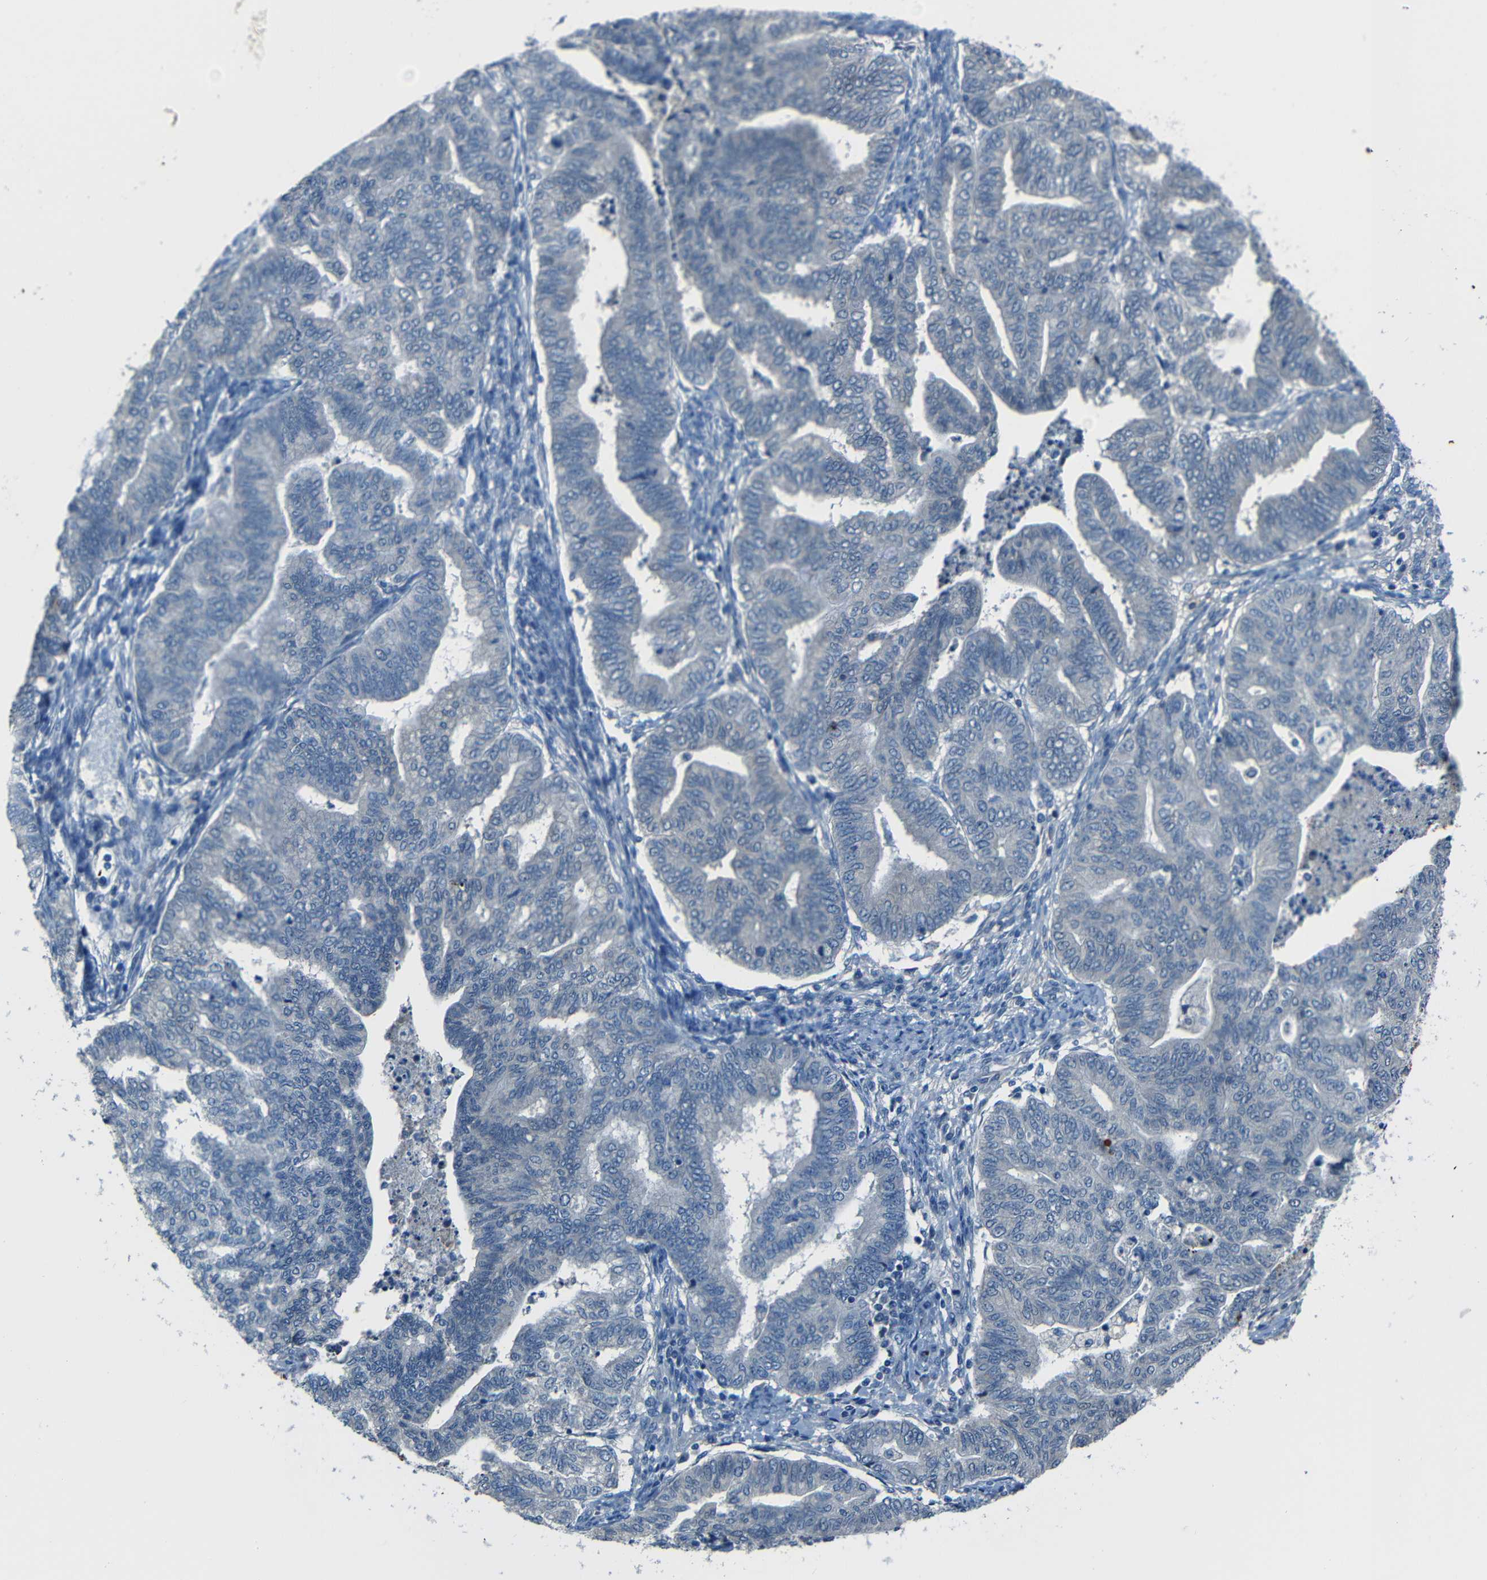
{"staining": {"intensity": "negative", "quantity": "none", "location": "none"}, "tissue": "endometrial cancer", "cell_type": "Tumor cells", "image_type": "cancer", "snomed": [{"axis": "morphology", "description": "Adenocarcinoma, NOS"}, {"axis": "topography", "description": "Endometrium"}], "caption": "Immunohistochemical staining of endometrial cancer displays no significant staining in tumor cells.", "gene": "SLA", "patient": {"sex": "female", "age": 79}}